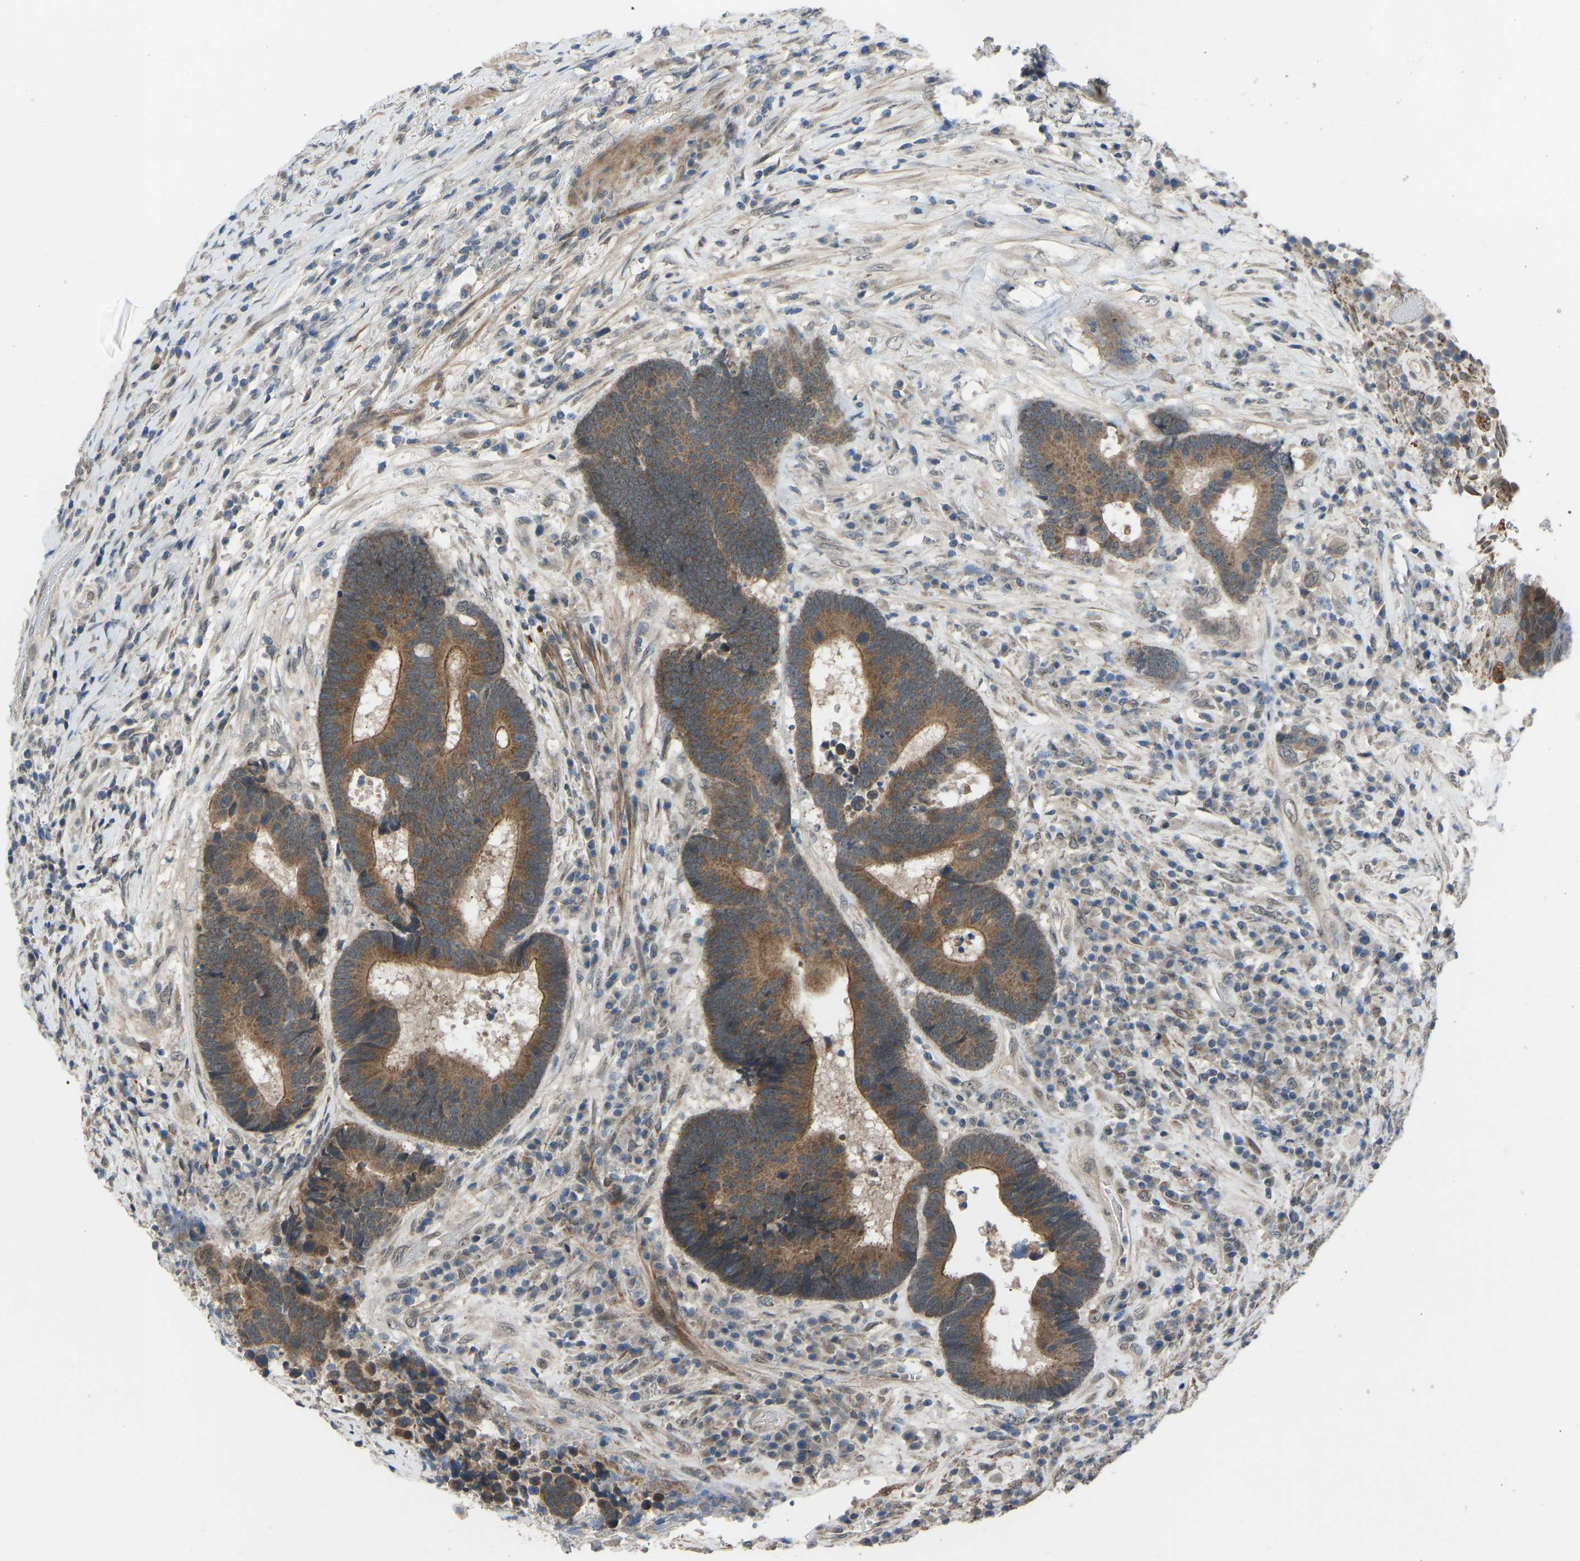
{"staining": {"intensity": "moderate", "quantity": ">75%", "location": "cytoplasmic/membranous"}, "tissue": "colorectal cancer", "cell_type": "Tumor cells", "image_type": "cancer", "snomed": [{"axis": "morphology", "description": "Adenocarcinoma, NOS"}, {"axis": "topography", "description": "Rectum"}], "caption": "Moderate cytoplasmic/membranous staining for a protein is present in approximately >75% of tumor cells of colorectal cancer using immunohistochemistry (IHC).", "gene": "CDK2AP1", "patient": {"sex": "female", "age": 89}}